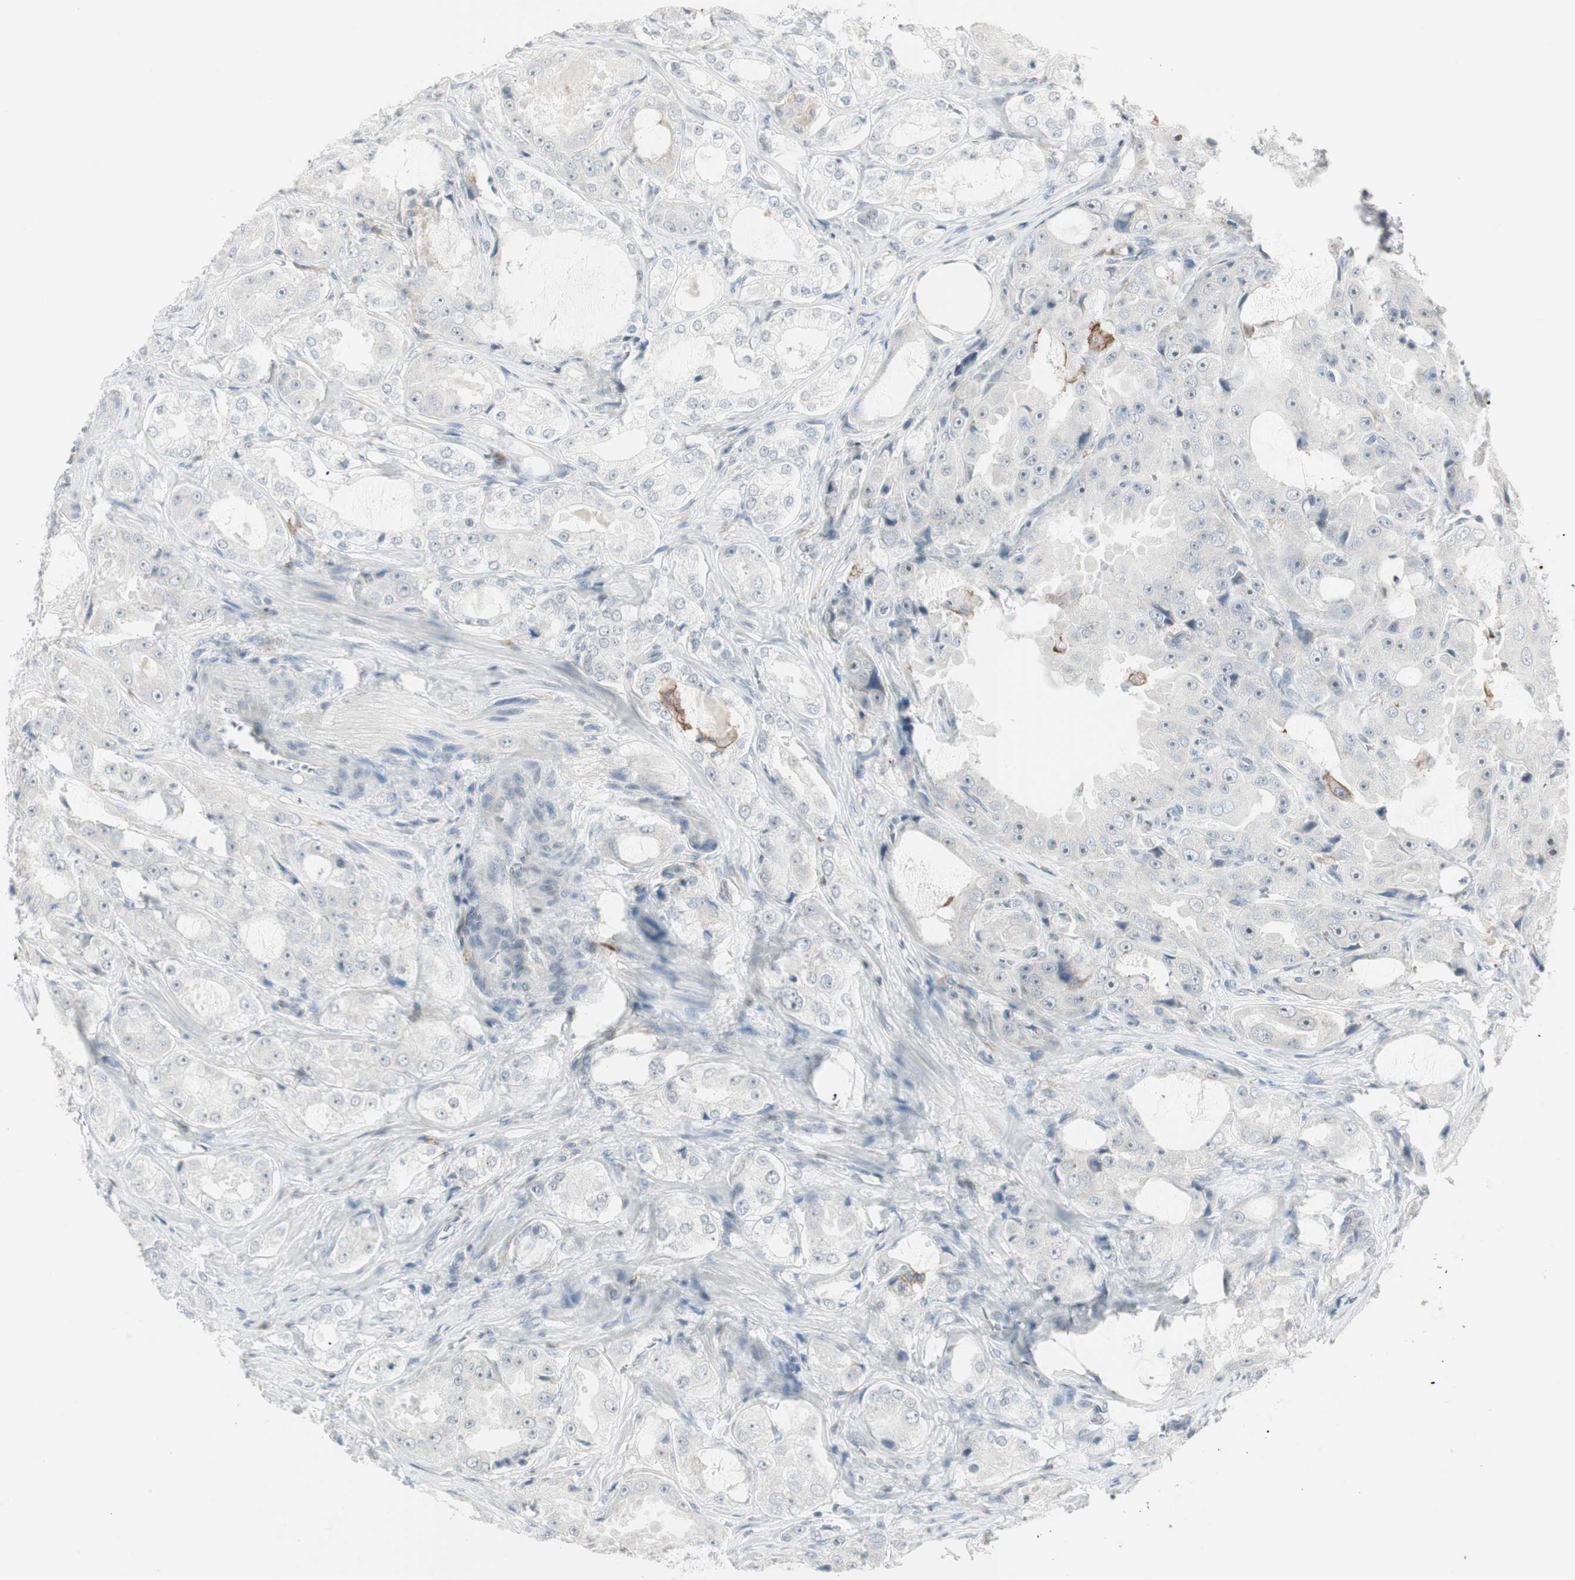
{"staining": {"intensity": "negative", "quantity": "none", "location": "none"}, "tissue": "prostate cancer", "cell_type": "Tumor cells", "image_type": "cancer", "snomed": [{"axis": "morphology", "description": "Adenocarcinoma, High grade"}, {"axis": "topography", "description": "Prostate"}], "caption": "An image of human prostate cancer (high-grade adenocarcinoma) is negative for staining in tumor cells.", "gene": "MAP4K4", "patient": {"sex": "male", "age": 73}}